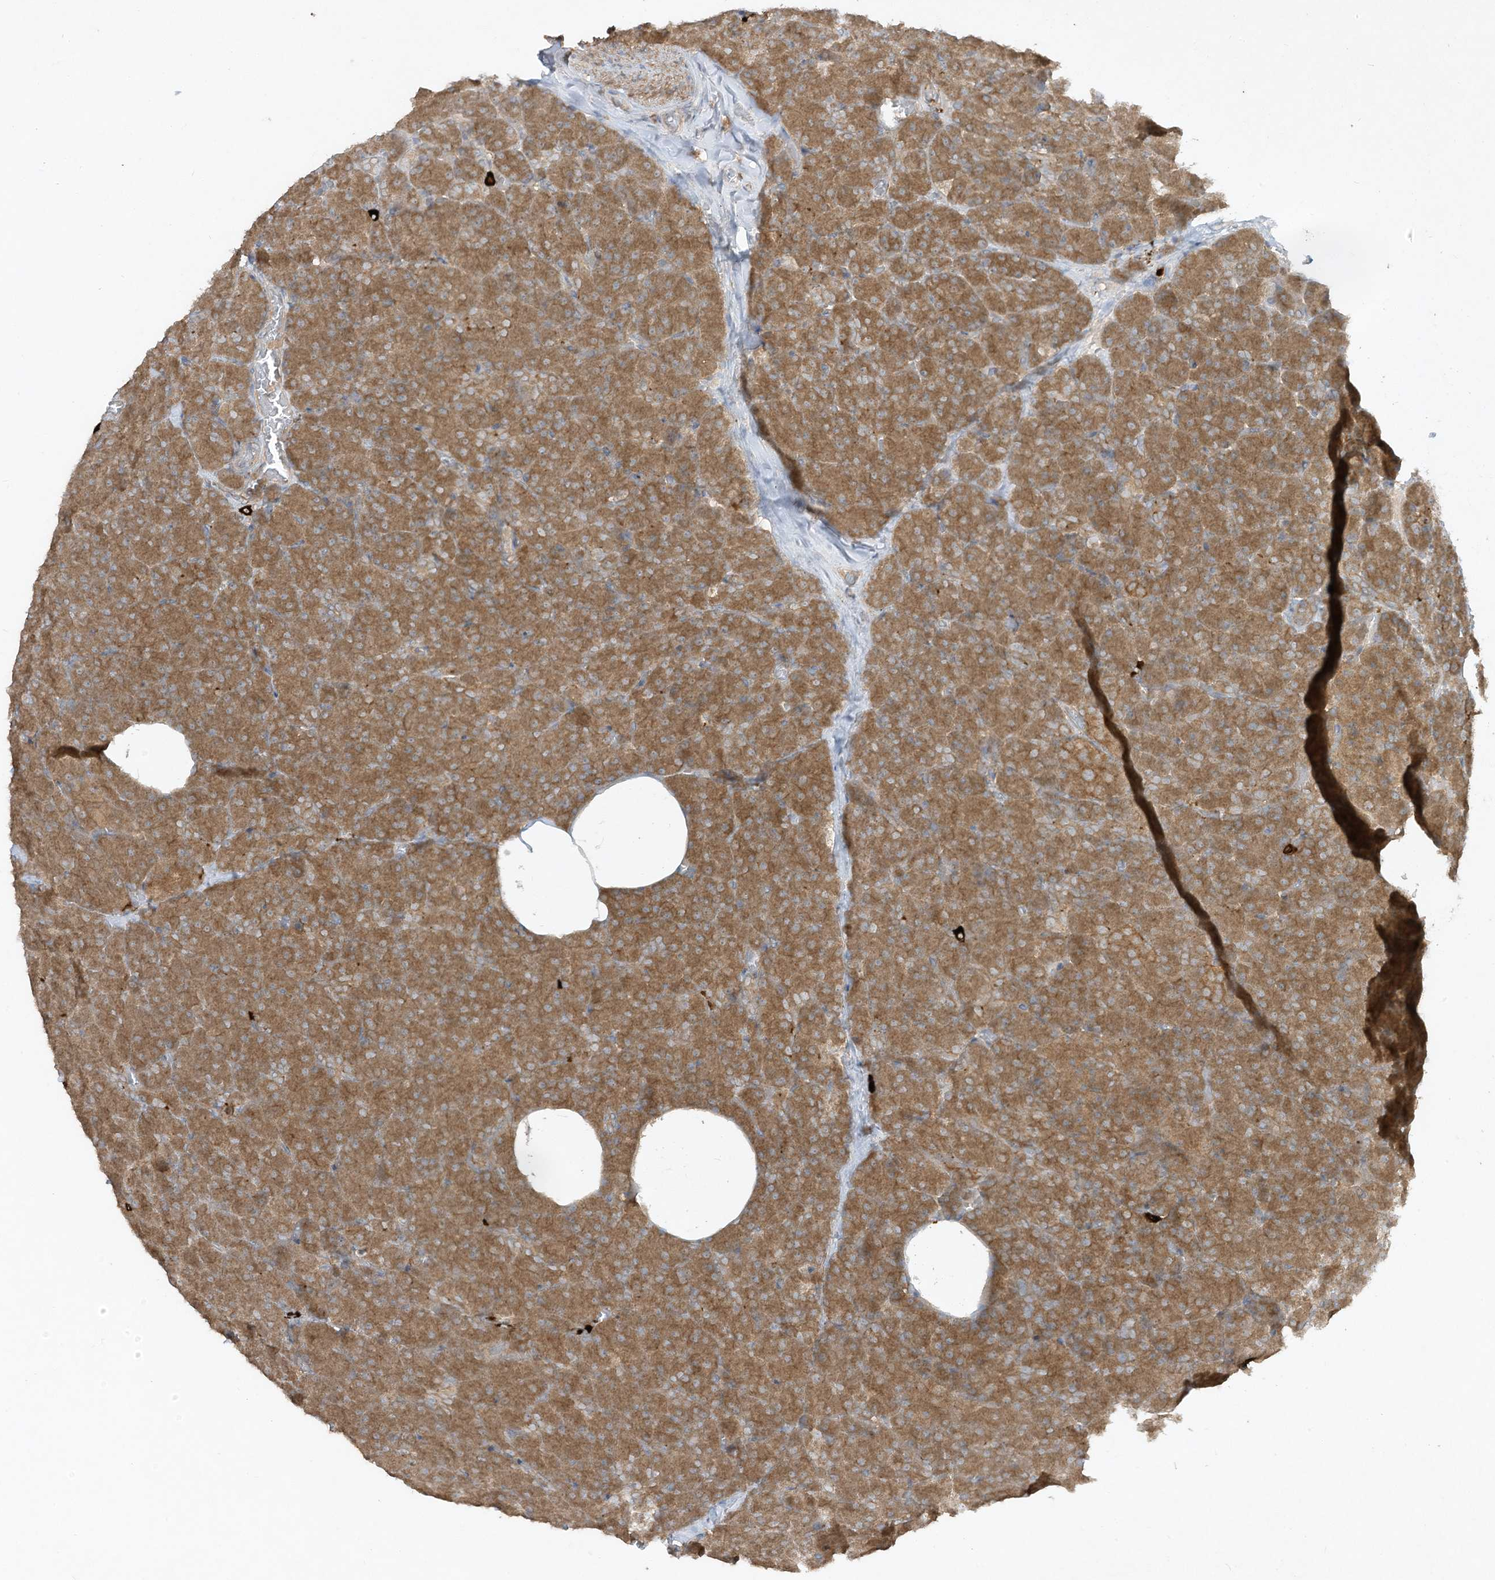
{"staining": {"intensity": "strong", "quantity": ">75%", "location": "cytoplasmic/membranous"}, "tissue": "pancreas", "cell_type": "Exocrine glandular cells", "image_type": "normal", "snomed": [{"axis": "morphology", "description": "Normal tissue, NOS"}, {"axis": "morphology", "description": "Carcinoid, malignant, NOS"}, {"axis": "topography", "description": "Pancreas"}], "caption": "An IHC image of normal tissue is shown. Protein staining in brown highlights strong cytoplasmic/membranous positivity in pancreas within exocrine glandular cells.", "gene": "LDAH", "patient": {"sex": "female", "age": 35}}